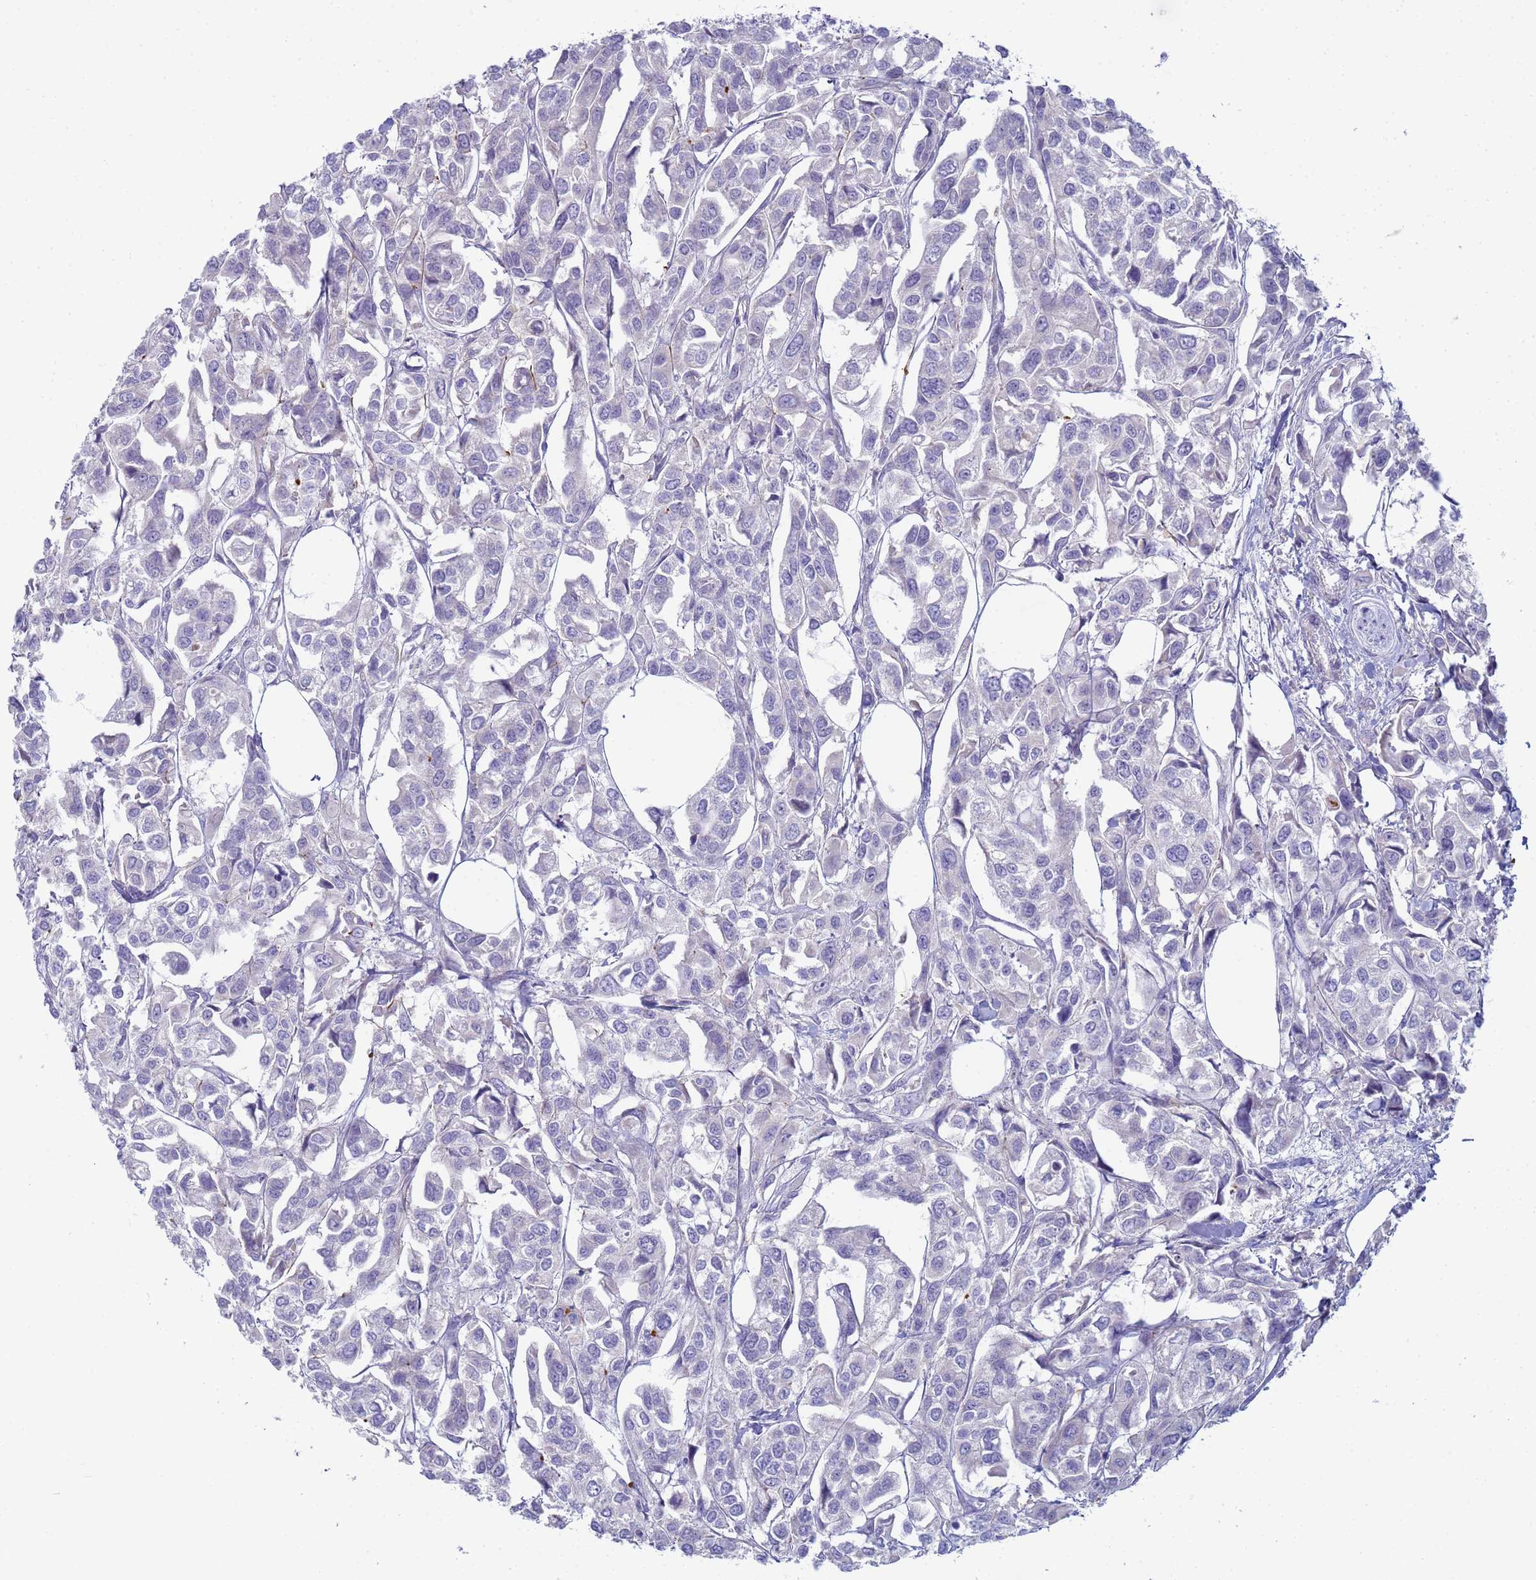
{"staining": {"intensity": "negative", "quantity": "none", "location": "none"}, "tissue": "urothelial cancer", "cell_type": "Tumor cells", "image_type": "cancer", "snomed": [{"axis": "morphology", "description": "Urothelial carcinoma, High grade"}, {"axis": "topography", "description": "Urinary bladder"}], "caption": "Micrograph shows no protein positivity in tumor cells of urothelial carcinoma (high-grade) tissue. Brightfield microscopy of IHC stained with DAB (brown) and hematoxylin (blue), captured at high magnification.", "gene": "CR1", "patient": {"sex": "male", "age": 67}}